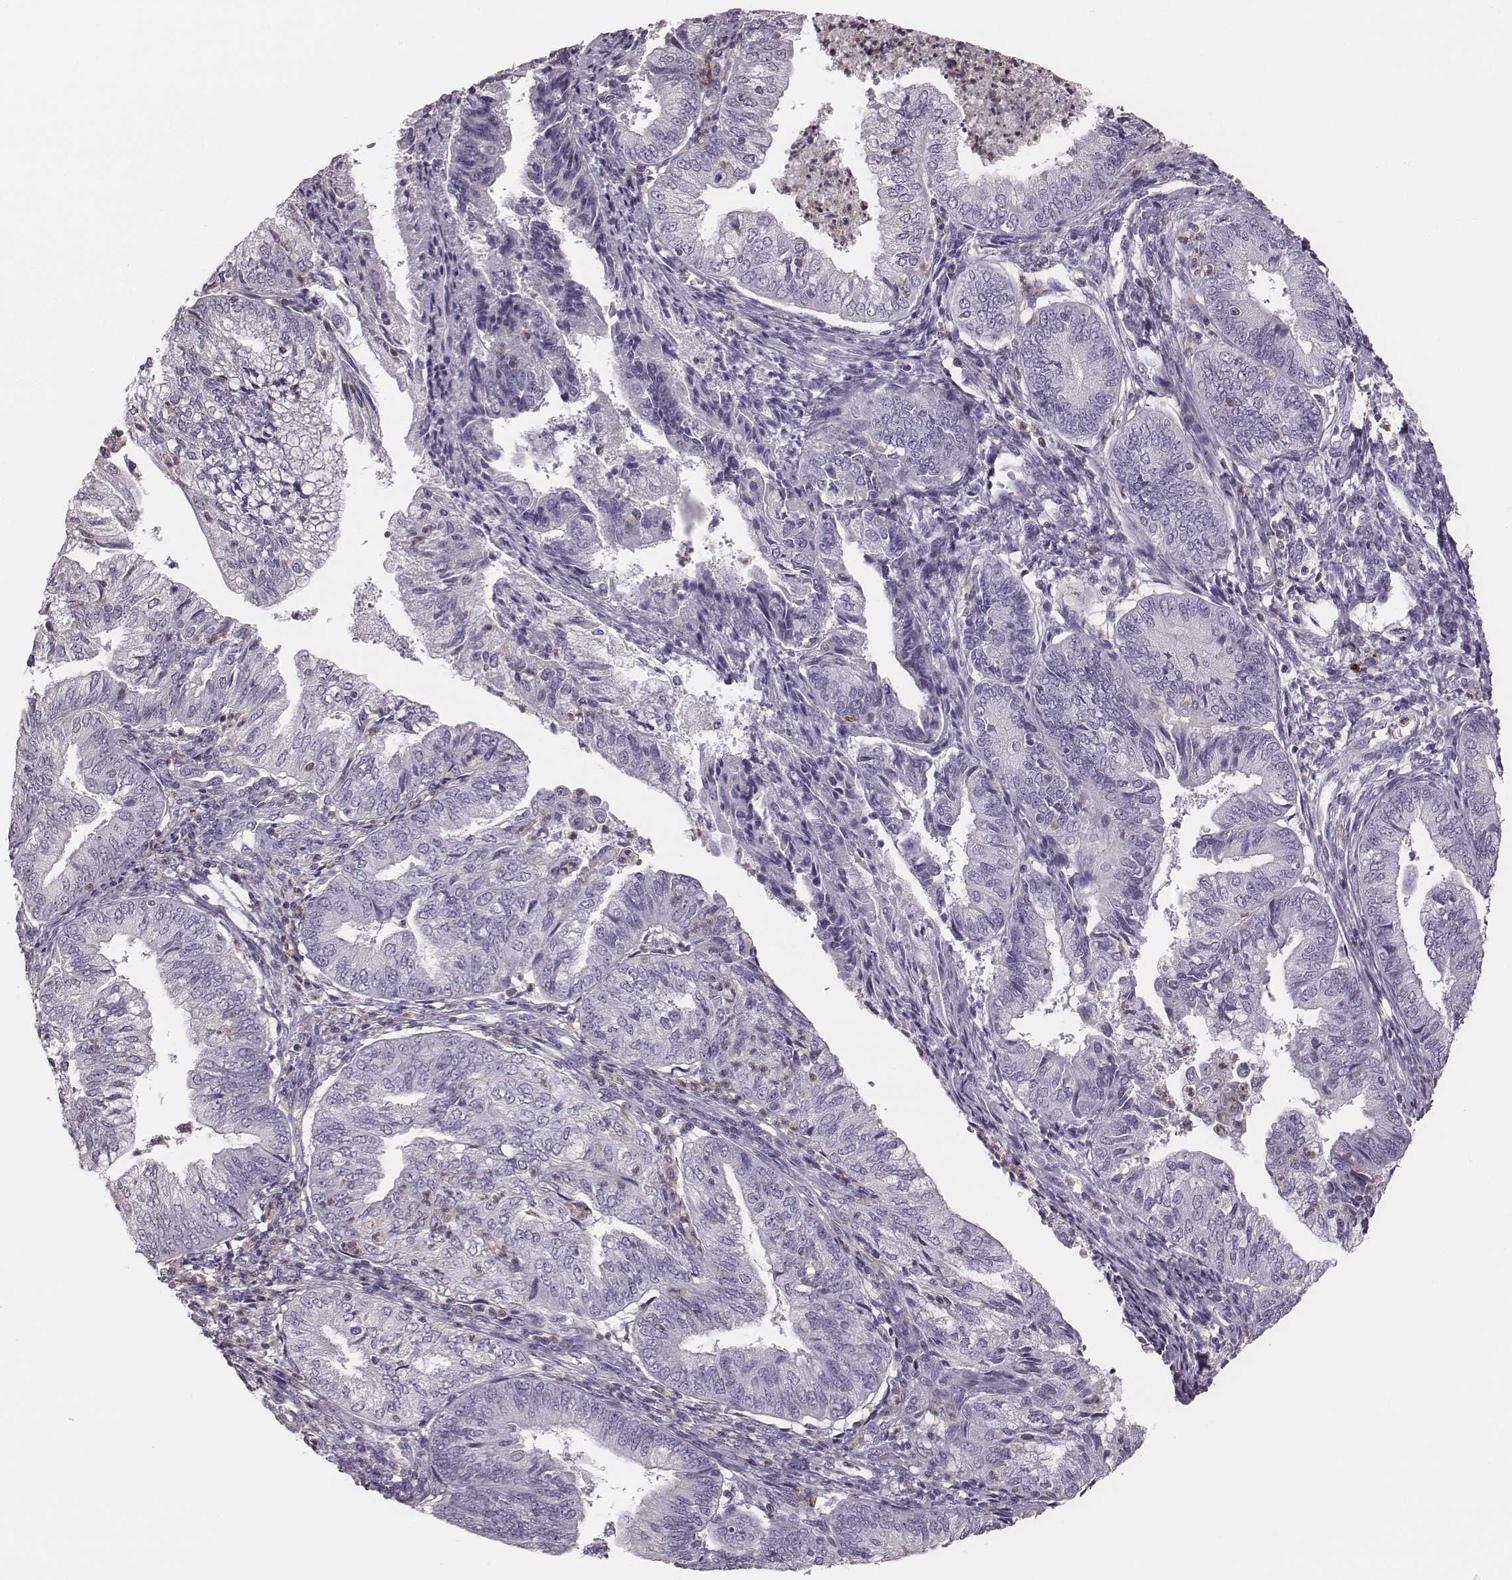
{"staining": {"intensity": "negative", "quantity": "none", "location": "none"}, "tissue": "endometrial cancer", "cell_type": "Tumor cells", "image_type": "cancer", "snomed": [{"axis": "morphology", "description": "Adenocarcinoma, NOS"}, {"axis": "topography", "description": "Endometrium"}], "caption": "Immunohistochemical staining of endometrial adenocarcinoma shows no significant staining in tumor cells.", "gene": "ZNF365", "patient": {"sex": "female", "age": 55}}